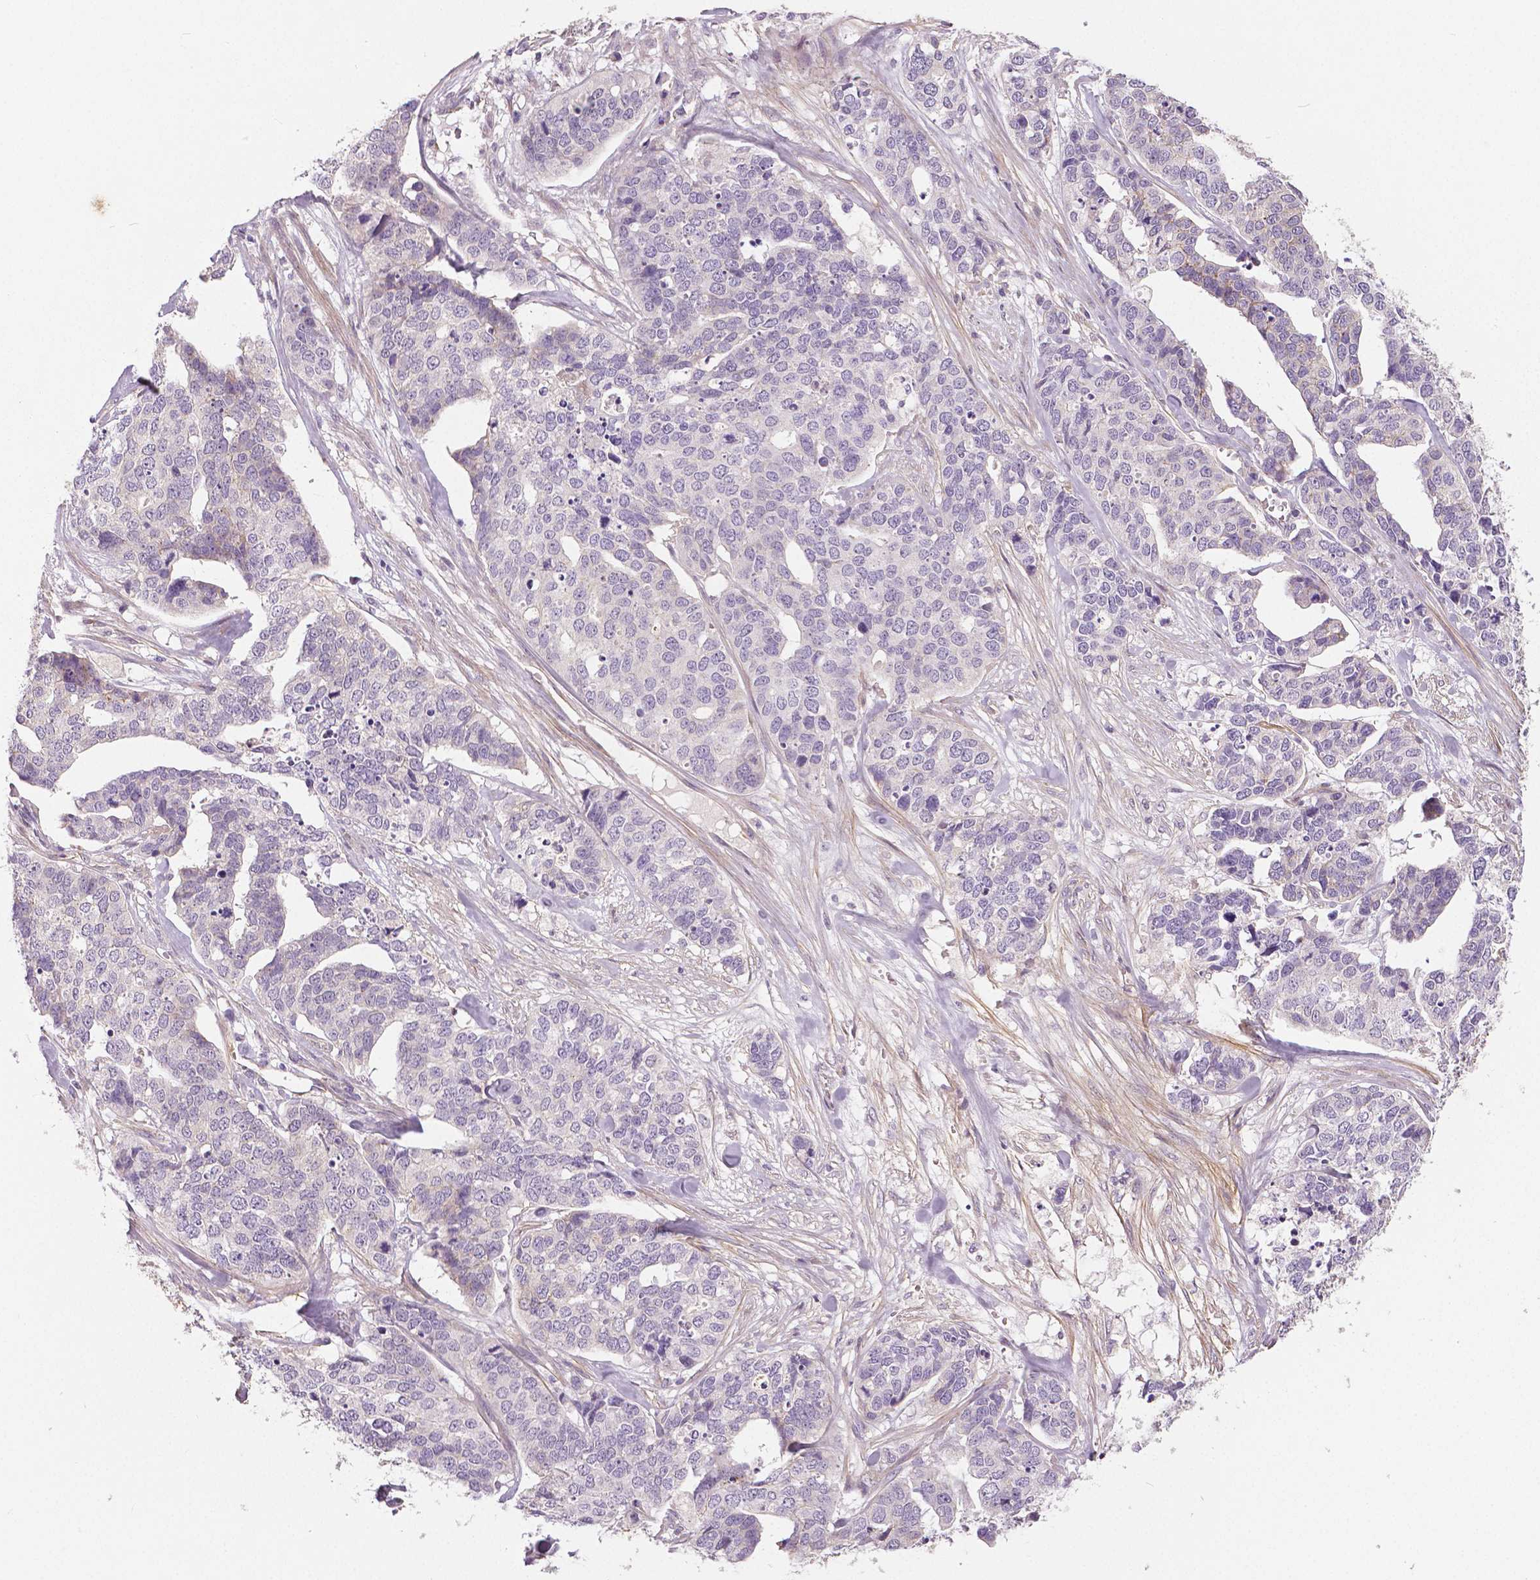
{"staining": {"intensity": "negative", "quantity": "none", "location": "none"}, "tissue": "ovarian cancer", "cell_type": "Tumor cells", "image_type": "cancer", "snomed": [{"axis": "morphology", "description": "Carcinoma, endometroid"}, {"axis": "topography", "description": "Ovary"}], "caption": "This is an immunohistochemistry image of human endometroid carcinoma (ovarian). There is no staining in tumor cells.", "gene": "FLT1", "patient": {"sex": "female", "age": 65}}